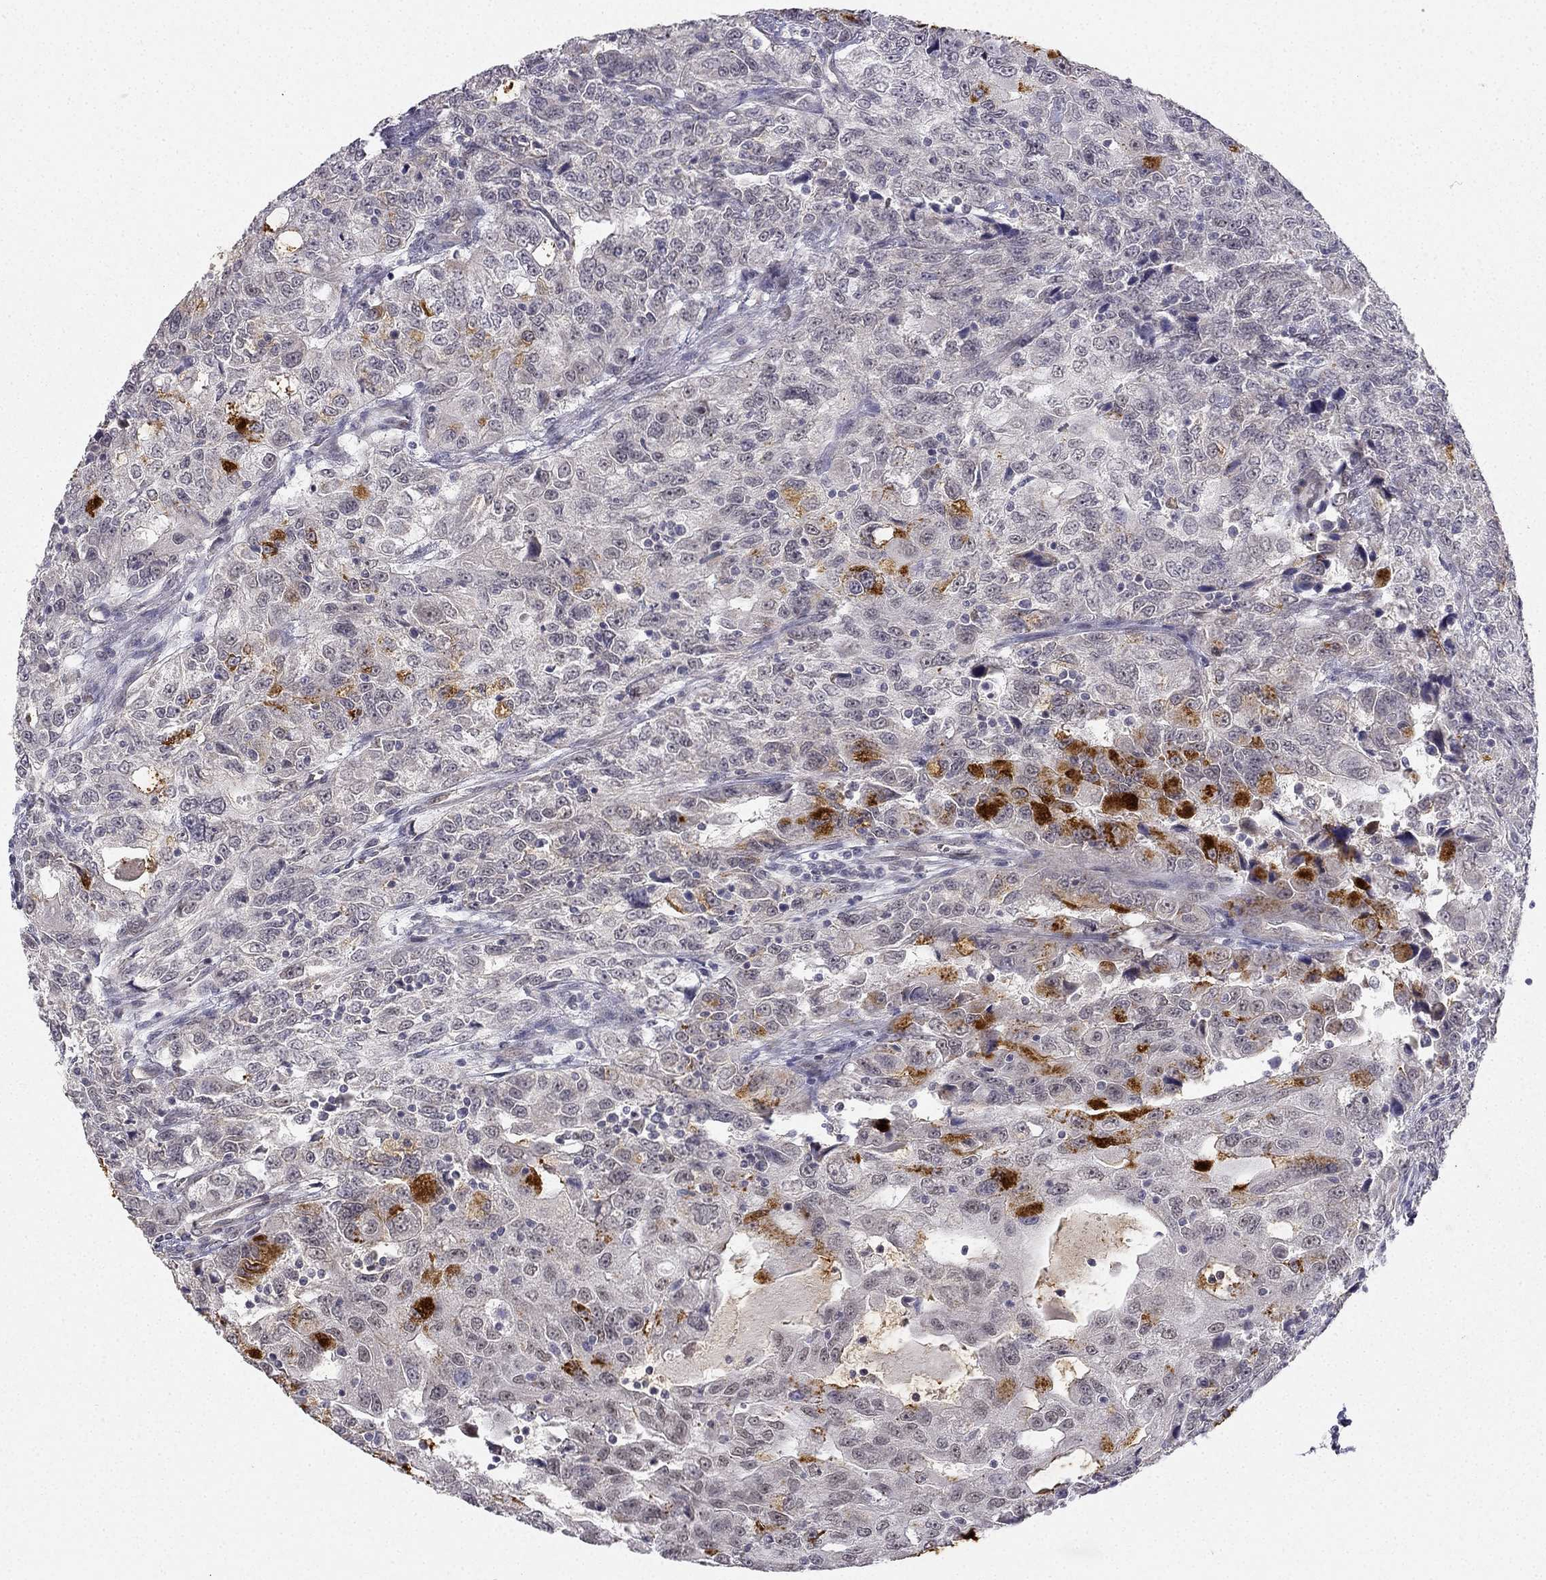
{"staining": {"intensity": "strong", "quantity": "<25%", "location": "cytoplasmic/membranous"}, "tissue": "urothelial cancer", "cell_type": "Tumor cells", "image_type": "cancer", "snomed": [{"axis": "morphology", "description": "Urothelial carcinoma, NOS"}, {"axis": "morphology", "description": "Urothelial carcinoma, High grade"}, {"axis": "topography", "description": "Urinary bladder"}], "caption": "Human urothelial cancer stained for a protein (brown) exhibits strong cytoplasmic/membranous positive positivity in approximately <25% of tumor cells.", "gene": "CHST8", "patient": {"sex": "female", "age": 73}}